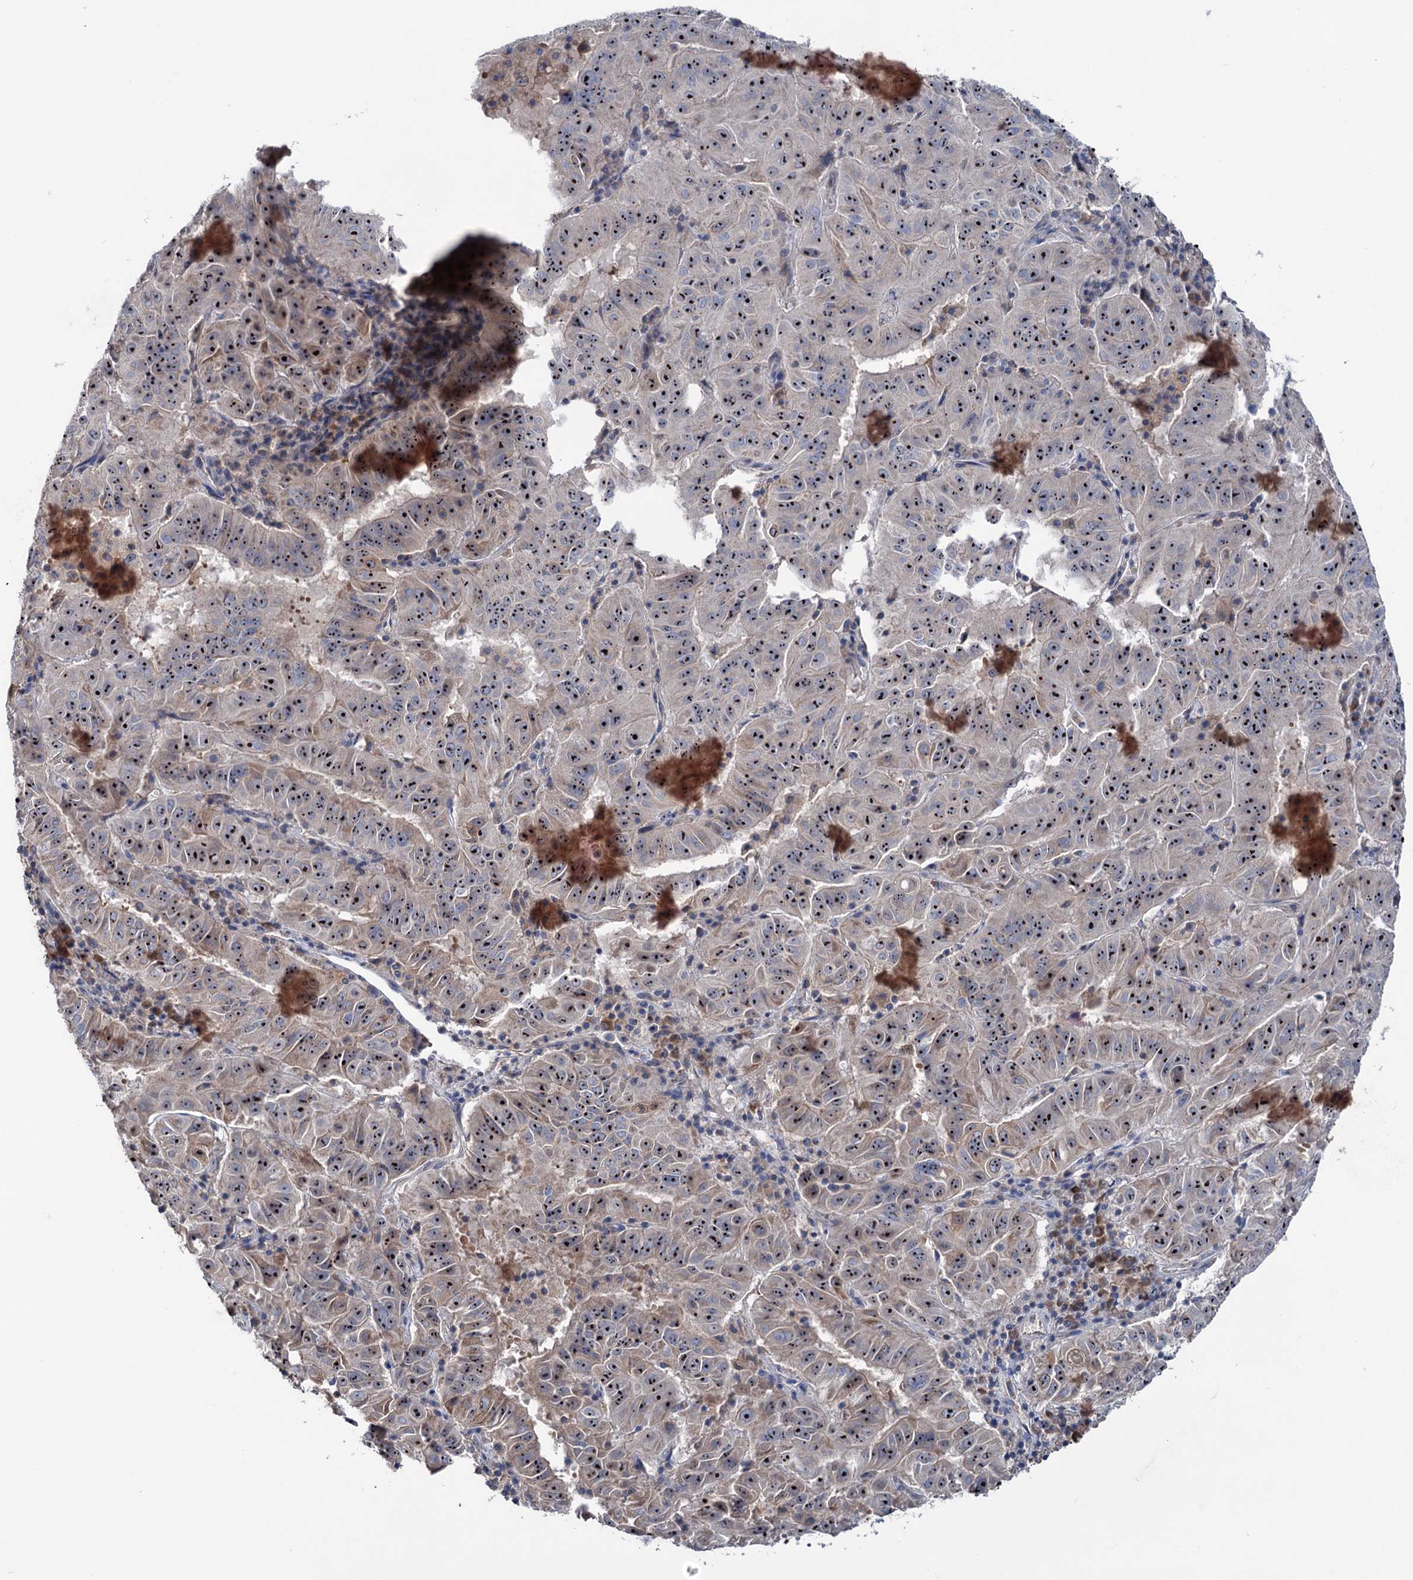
{"staining": {"intensity": "strong", "quantity": ">75%", "location": "cytoplasmic/membranous,nuclear"}, "tissue": "pancreatic cancer", "cell_type": "Tumor cells", "image_type": "cancer", "snomed": [{"axis": "morphology", "description": "Adenocarcinoma, NOS"}, {"axis": "topography", "description": "Pancreas"}], "caption": "Brown immunohistochemical staining in adenocarcinoma (pancreatic) demonstrates strong cytoplasmic/membranous and nuclear positivity in approximately >75% of tumor cells. (DAB (3,3'-diaminobenzidine) IHC with brightfield microscopy, high magnification).", "gene": "HTR3B", "patient": {"sex": "male", "age": 63}}